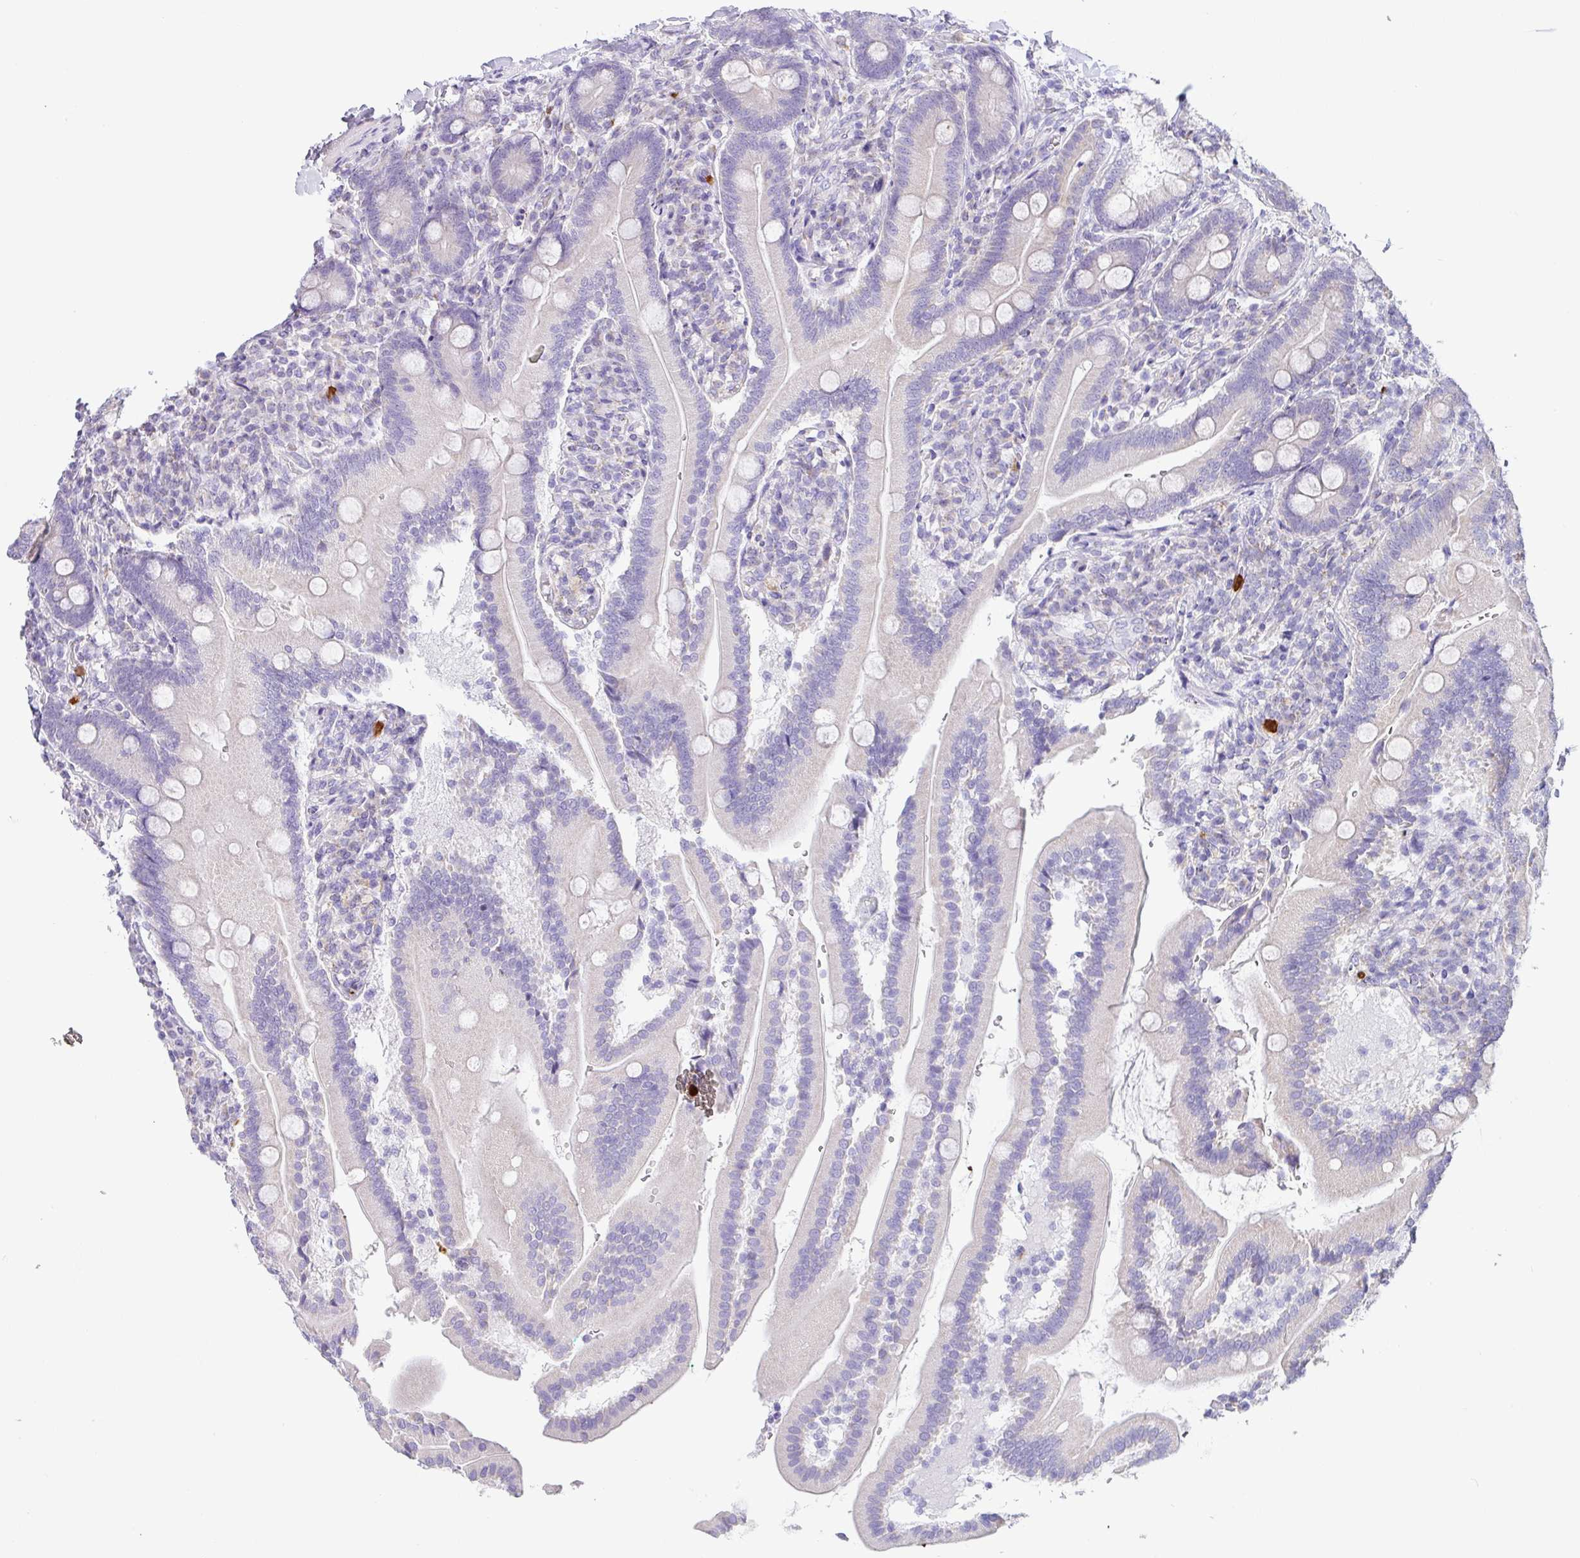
{"staining": {"intensity": "negative", "quantity": "none", "location": "none"}, "tissue": "duodenum", "cell_type": "Glandular cells", "image_type": "normal", "snomed": [{"axis": "morphology", "description": "Normal tissue, NOS"}, {"axis": "topography", "description": "Duodenum"}], "caption": "The image exhibits no significant expression in glandular cells of duodenum.", "gene": "SH2D3C", "patient": {"sex": "female", "age": 67}}